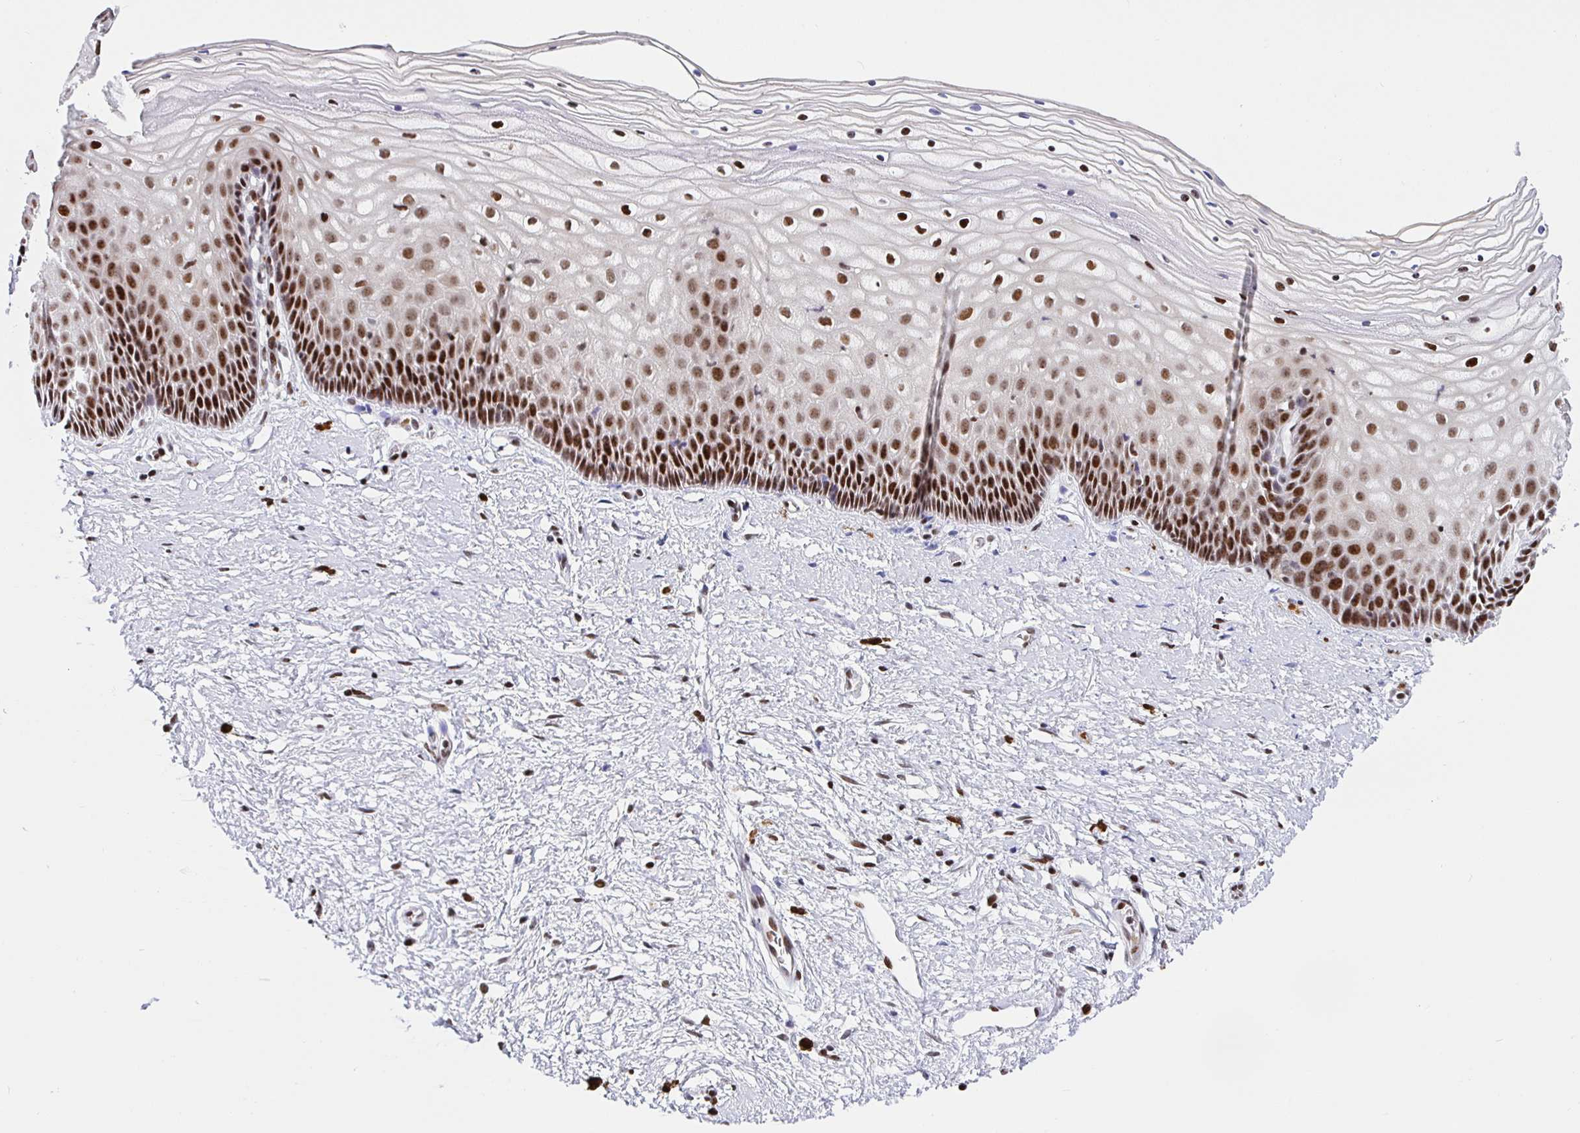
{"staining": {"intensity": "moderate", "quantity": ">75%", "location": "nuclear"}, "tissue": "cervix", "cell_type": "Glandular cells", "image_type": "normal", "snomed": [{"axis": "morphology", "description": "Normal tissue, NOS"}, {"axis": "topography", "description": "Cervix"}], "caption": "An image of cervix stained for a protein demonstrates moderate nuclear brown staining in glandular cells. The staining was performed using DAB (3,3'-diaminobenzidine), with brown indicating positive protein expression. Nuclei are stained blue with hematoxylin.", "gene": "SETD5", "patient": {"sex": "female", "age": 36}}